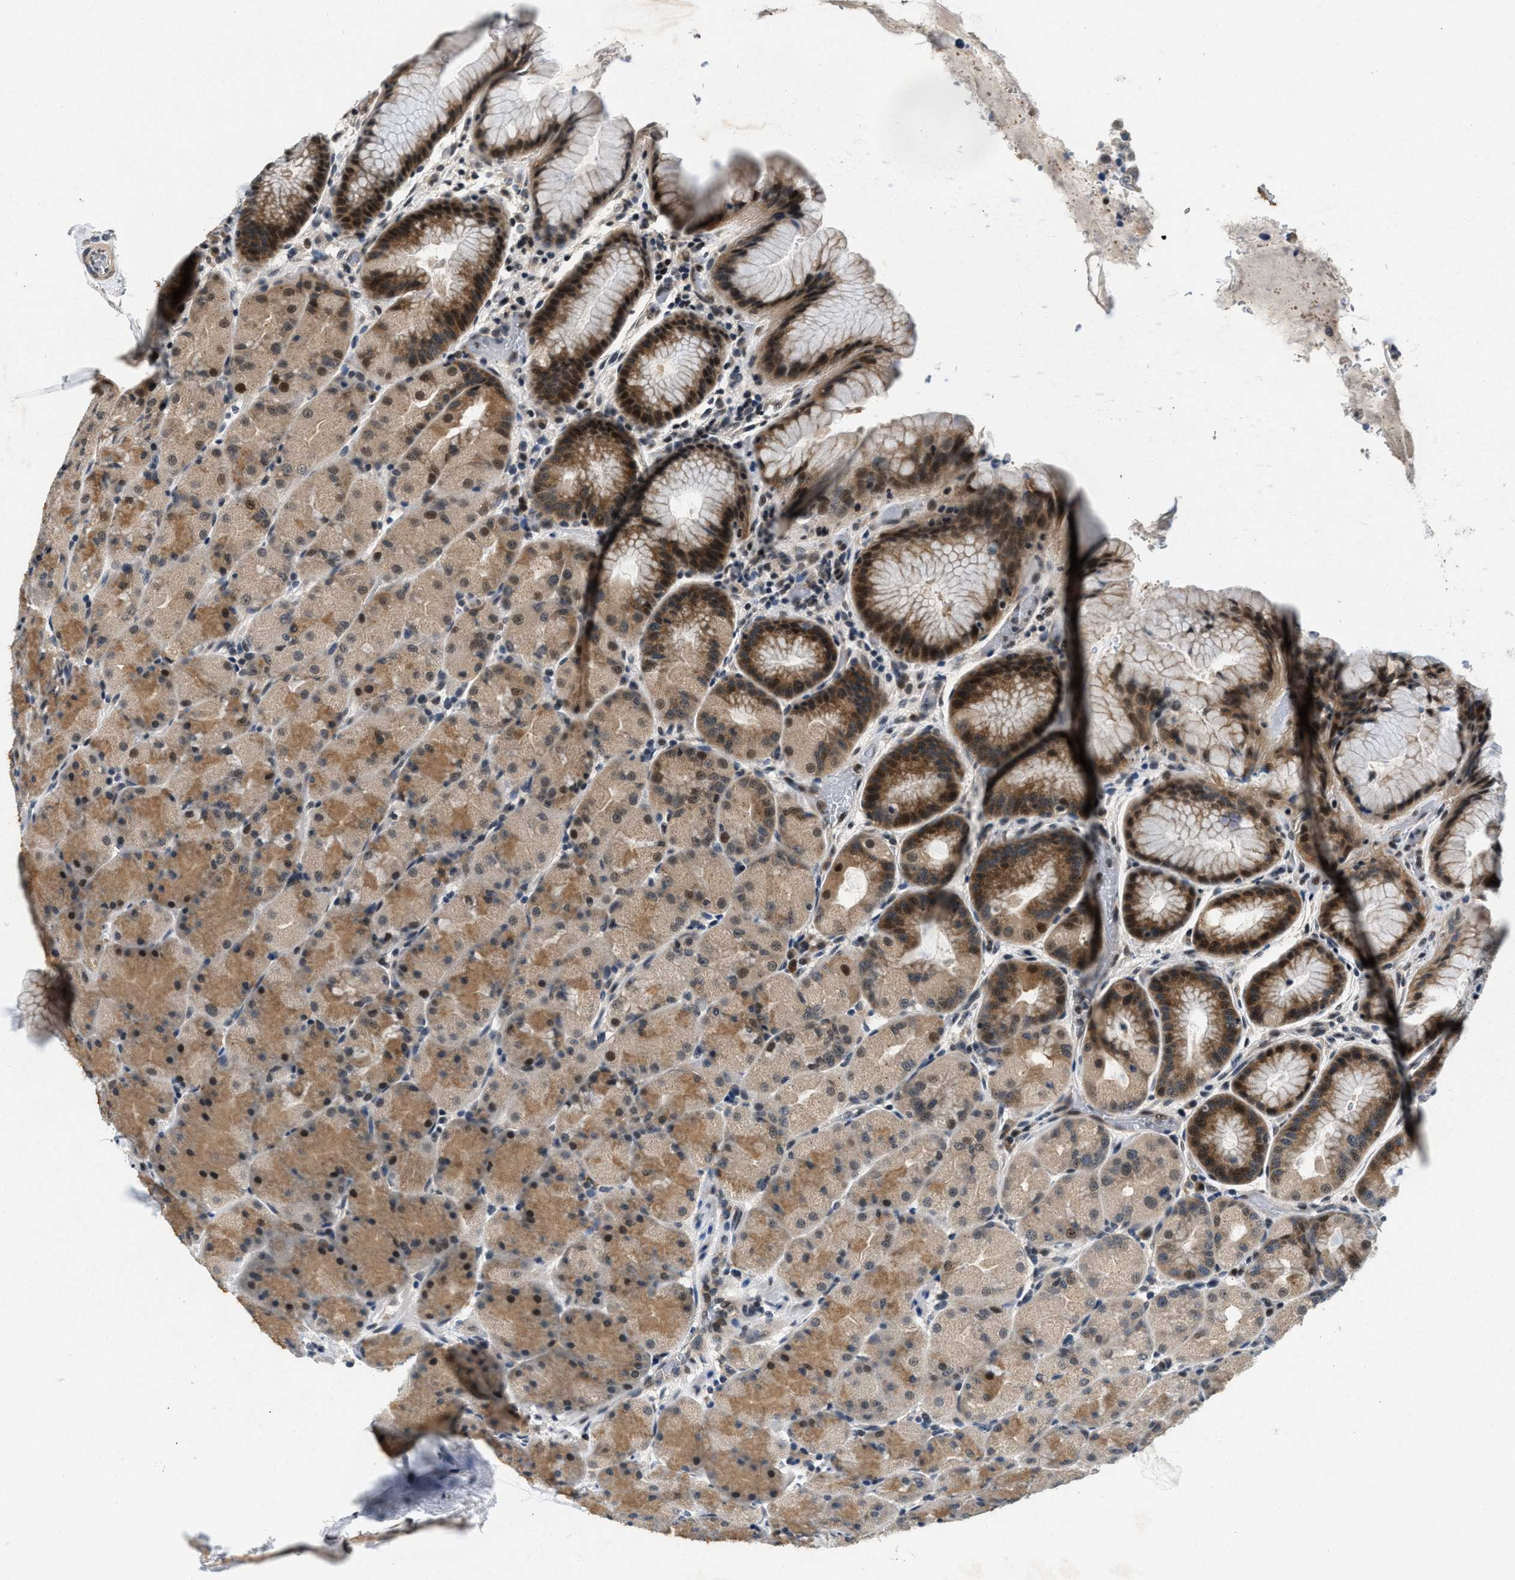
{"staining": {"intensity": "moderate", "quantity": ">75%", "location": "cytoplasmic/membranous,nuclear"}, "tissue": "stomach", "cell_type": "Glandular cells", "image_type": "normal", "snomed": [{"axis": "morphology", "description": "Normal tissue, NOS"}, {"axis": "topography", "description": "Stomach, upper"}, {"axis": "topography", "description": "Stomach"}], "caption": "Immunohistochemistry (DAB (3,3'-diaminobenzidine)) staining of unremarkable human stomach shows moderate cytoplasmic/membranous,nuclear protein staining in approximately >75% of glandular cells.", "gene": "RBM33", "patient": {"sex": "male", "age": 48}}